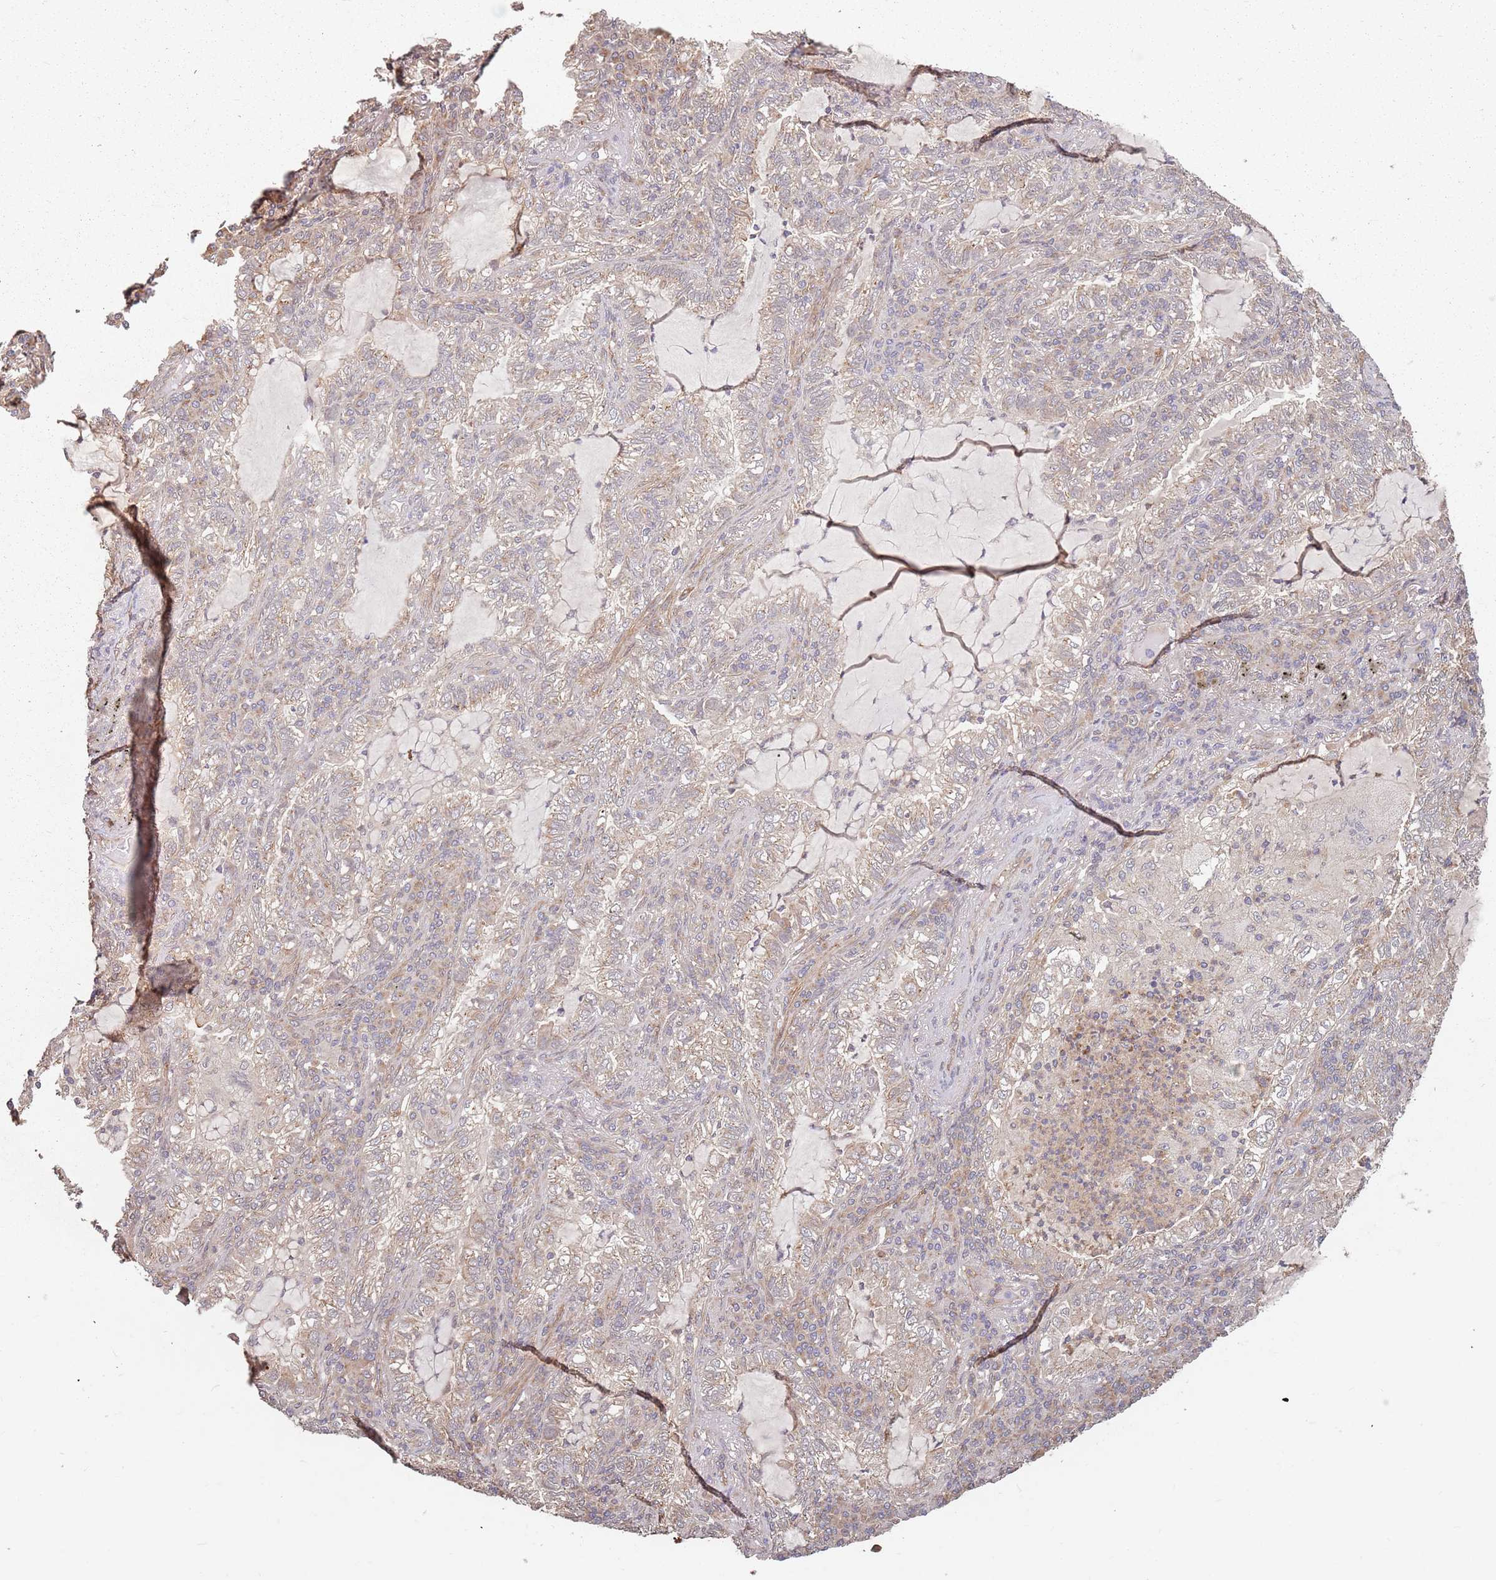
{"staining": {"intensity": "weak", "quantity": "25%-75%", "location": "cytoplasmic/membranous"}, "tissue": "lung cancer", "cell_type": "Tumor cells", "image_type": "cancer", "snomed": [{"axis": "morphology", "description": "Adenocarcinoma, NOS"}, {"axis": "topography", "description": "Lung"}], "caption": "Protein staining of lung adenocarcinoma tissue displays weak cytoplasmic/membranous staining in about 25%-75% of tumor cells.", "gene": "C3orf14", "patient": {"sex": "female", "age": 73}}